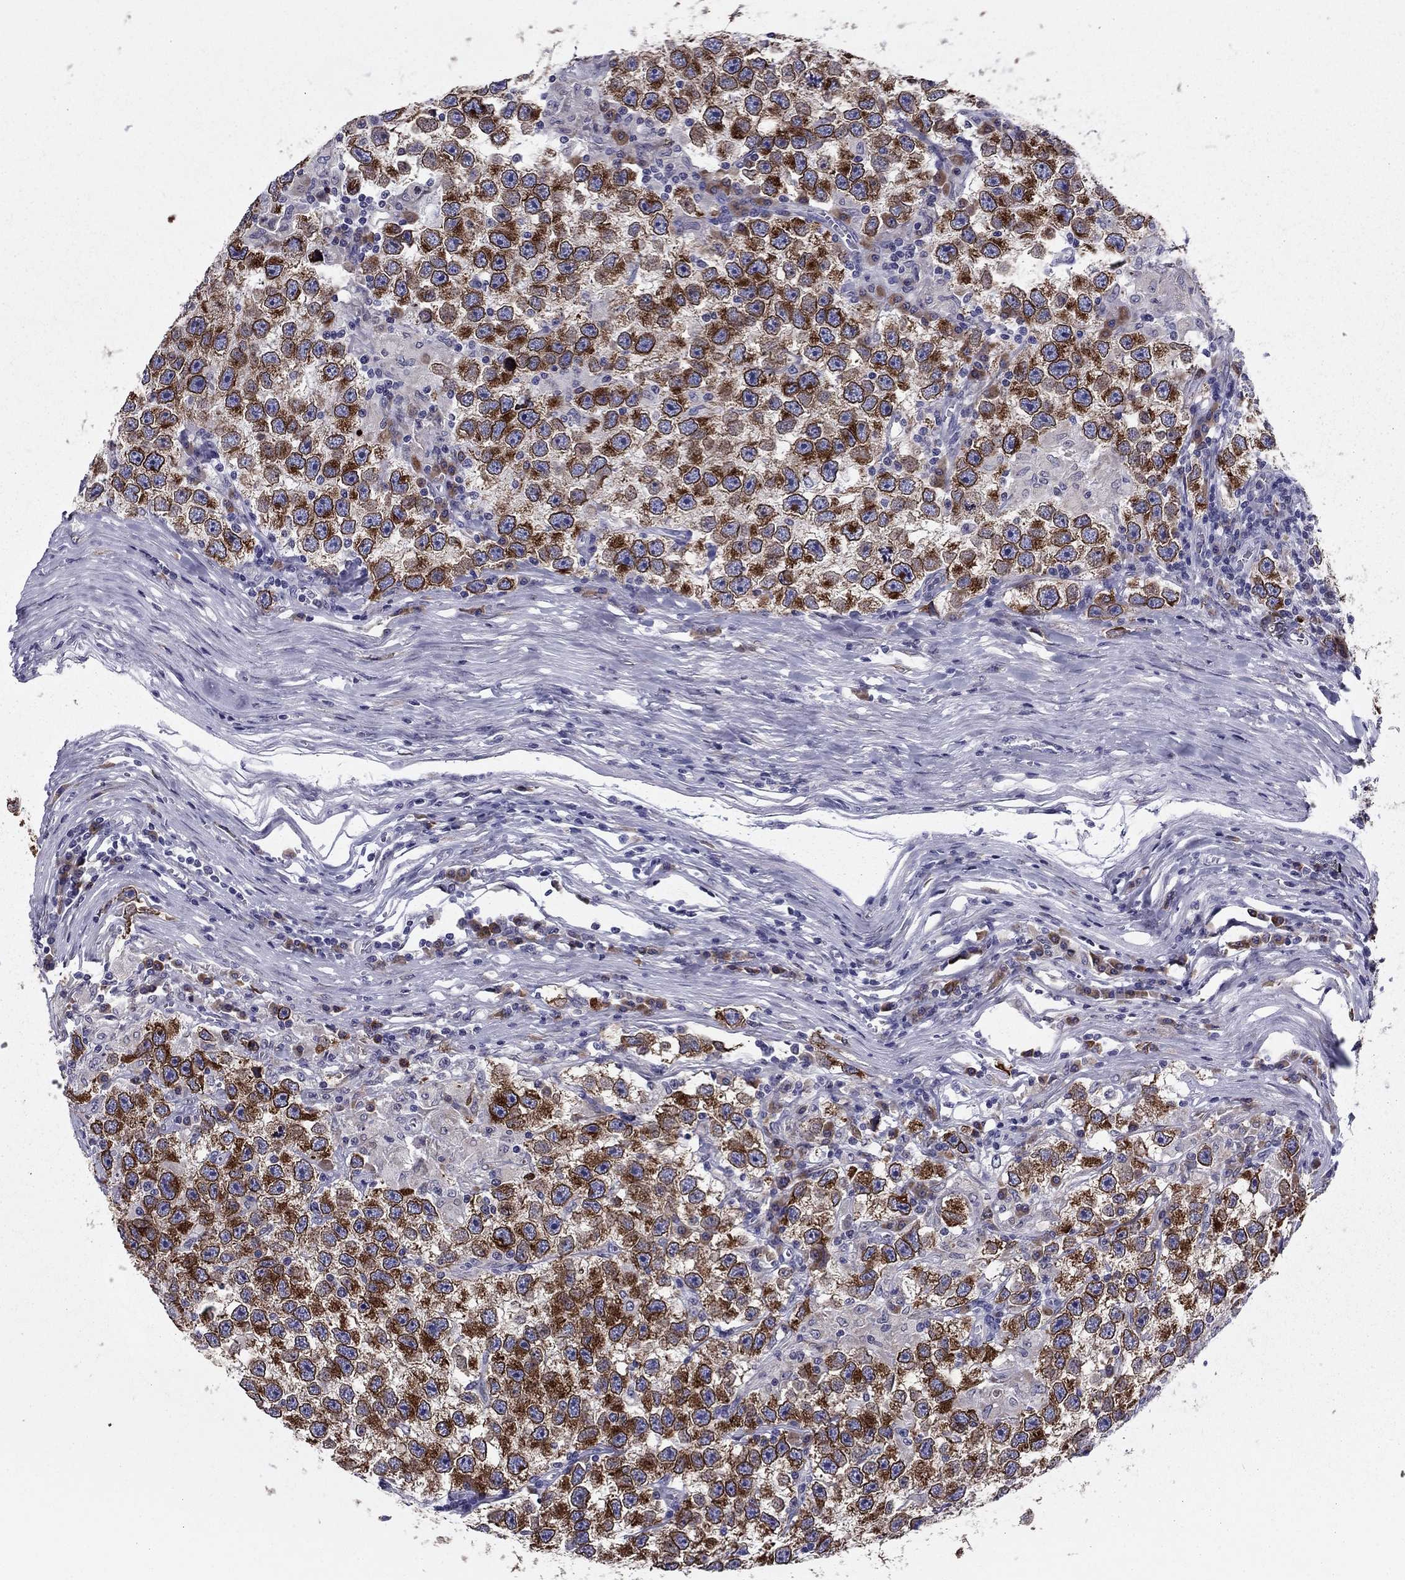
{"staining": {"intensity": "strong", "quantity": ">75%", "location": "cytoplasmic/membranous"}, "tissue": "testis cancer", "cell_type": "Tumor cells", "image_type": "cancer", "snomed": [{"axis": "morphology", "description": "Seminoma, NOS"}, {"axis": "topography", "description": "Testis"}], "caption": "DAB (3,3'-diaminobenzidine) immunohistochemical staining of testis seminoma displays strong cytoplasmic/membranous protein expression in approximately >75% of tumor cells.", "gene": "TMED3", "patient": {"sex": "male", "age": 26}}